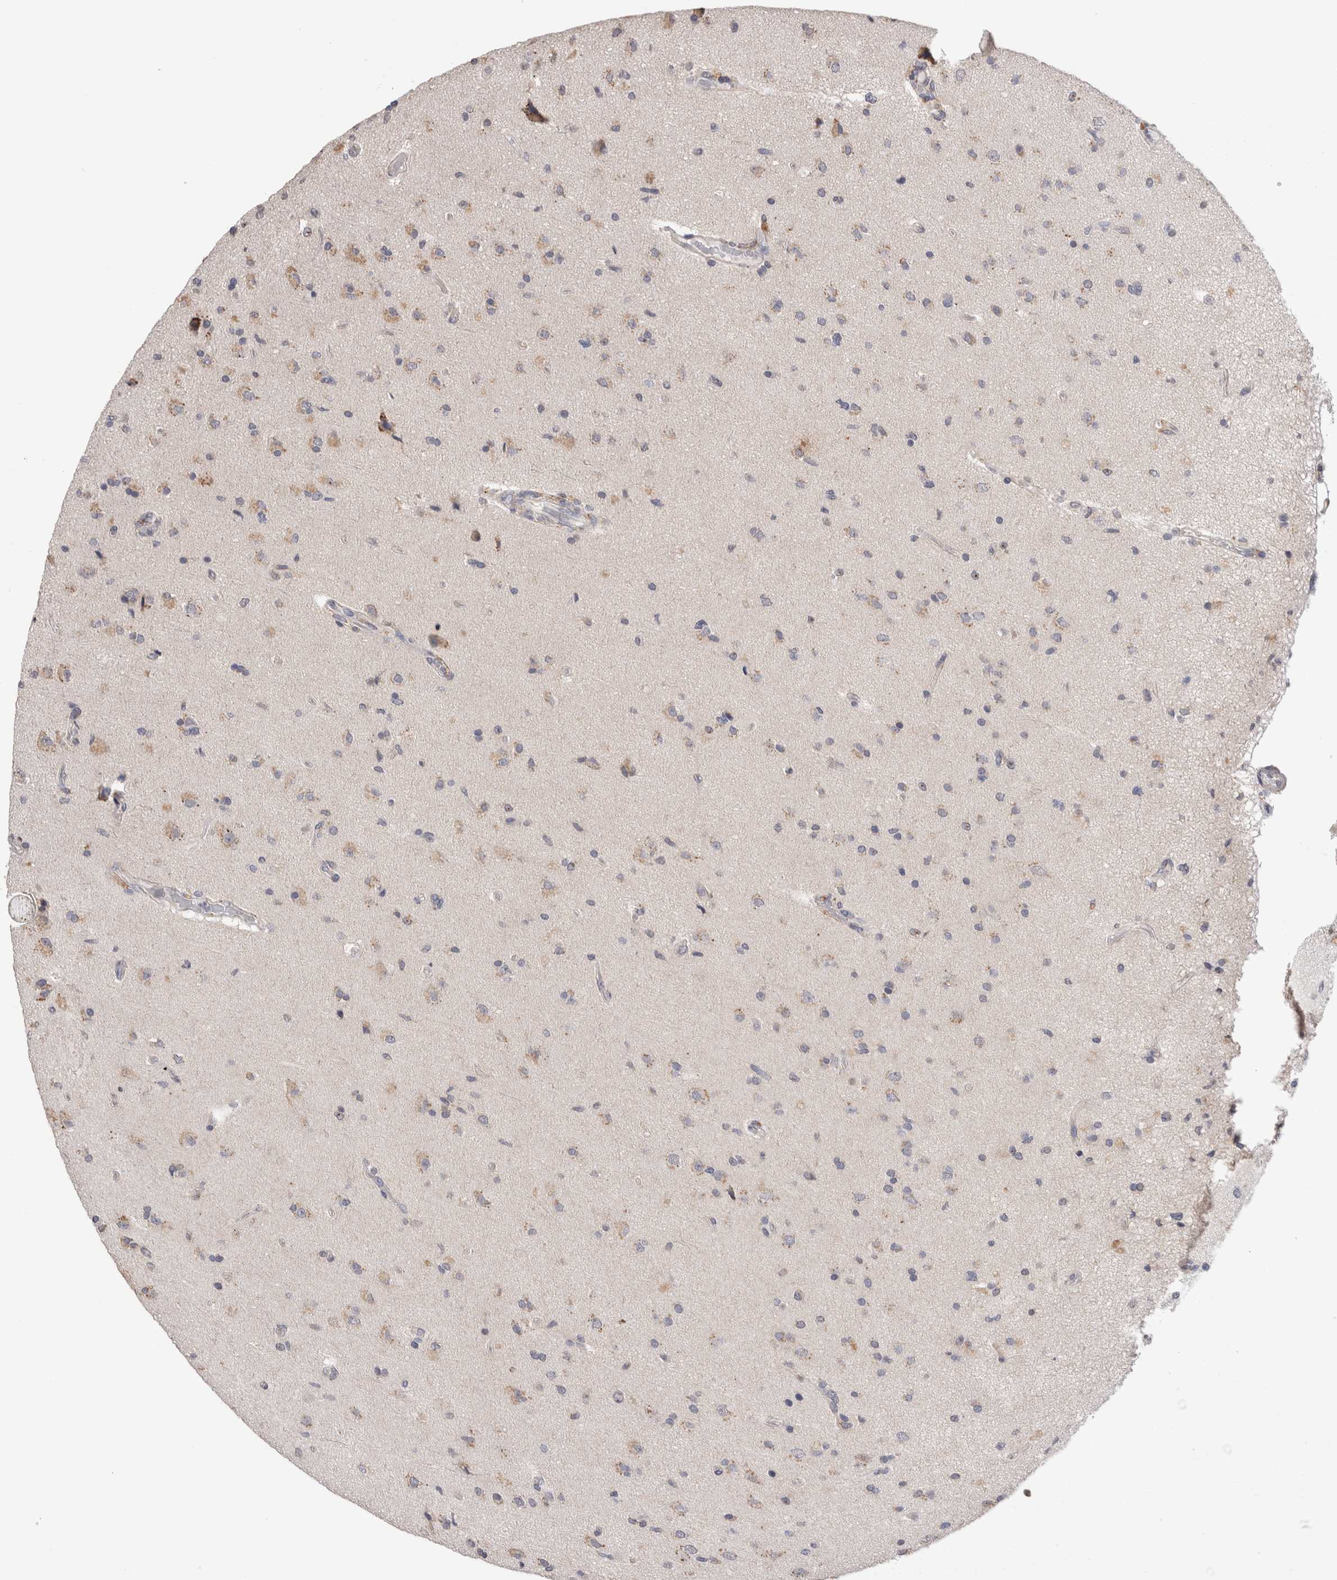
{"staining": {"intensity": "negative", "quantity": "none", "location": "none"}, "tissue": "glioma", "cell_type": "Tumor cells", "image_type": "cancer", "snomed": [{"axis": "morphology", "description": "Glioma, malignant, High grade"}, {"axis": "topography", "description": "Brain"}], "caption": "Image shows no protein positivity in tumor cells of glioma tissue.", "gene": "CDH6", "patient": {"sex": "male", "age": 72}}